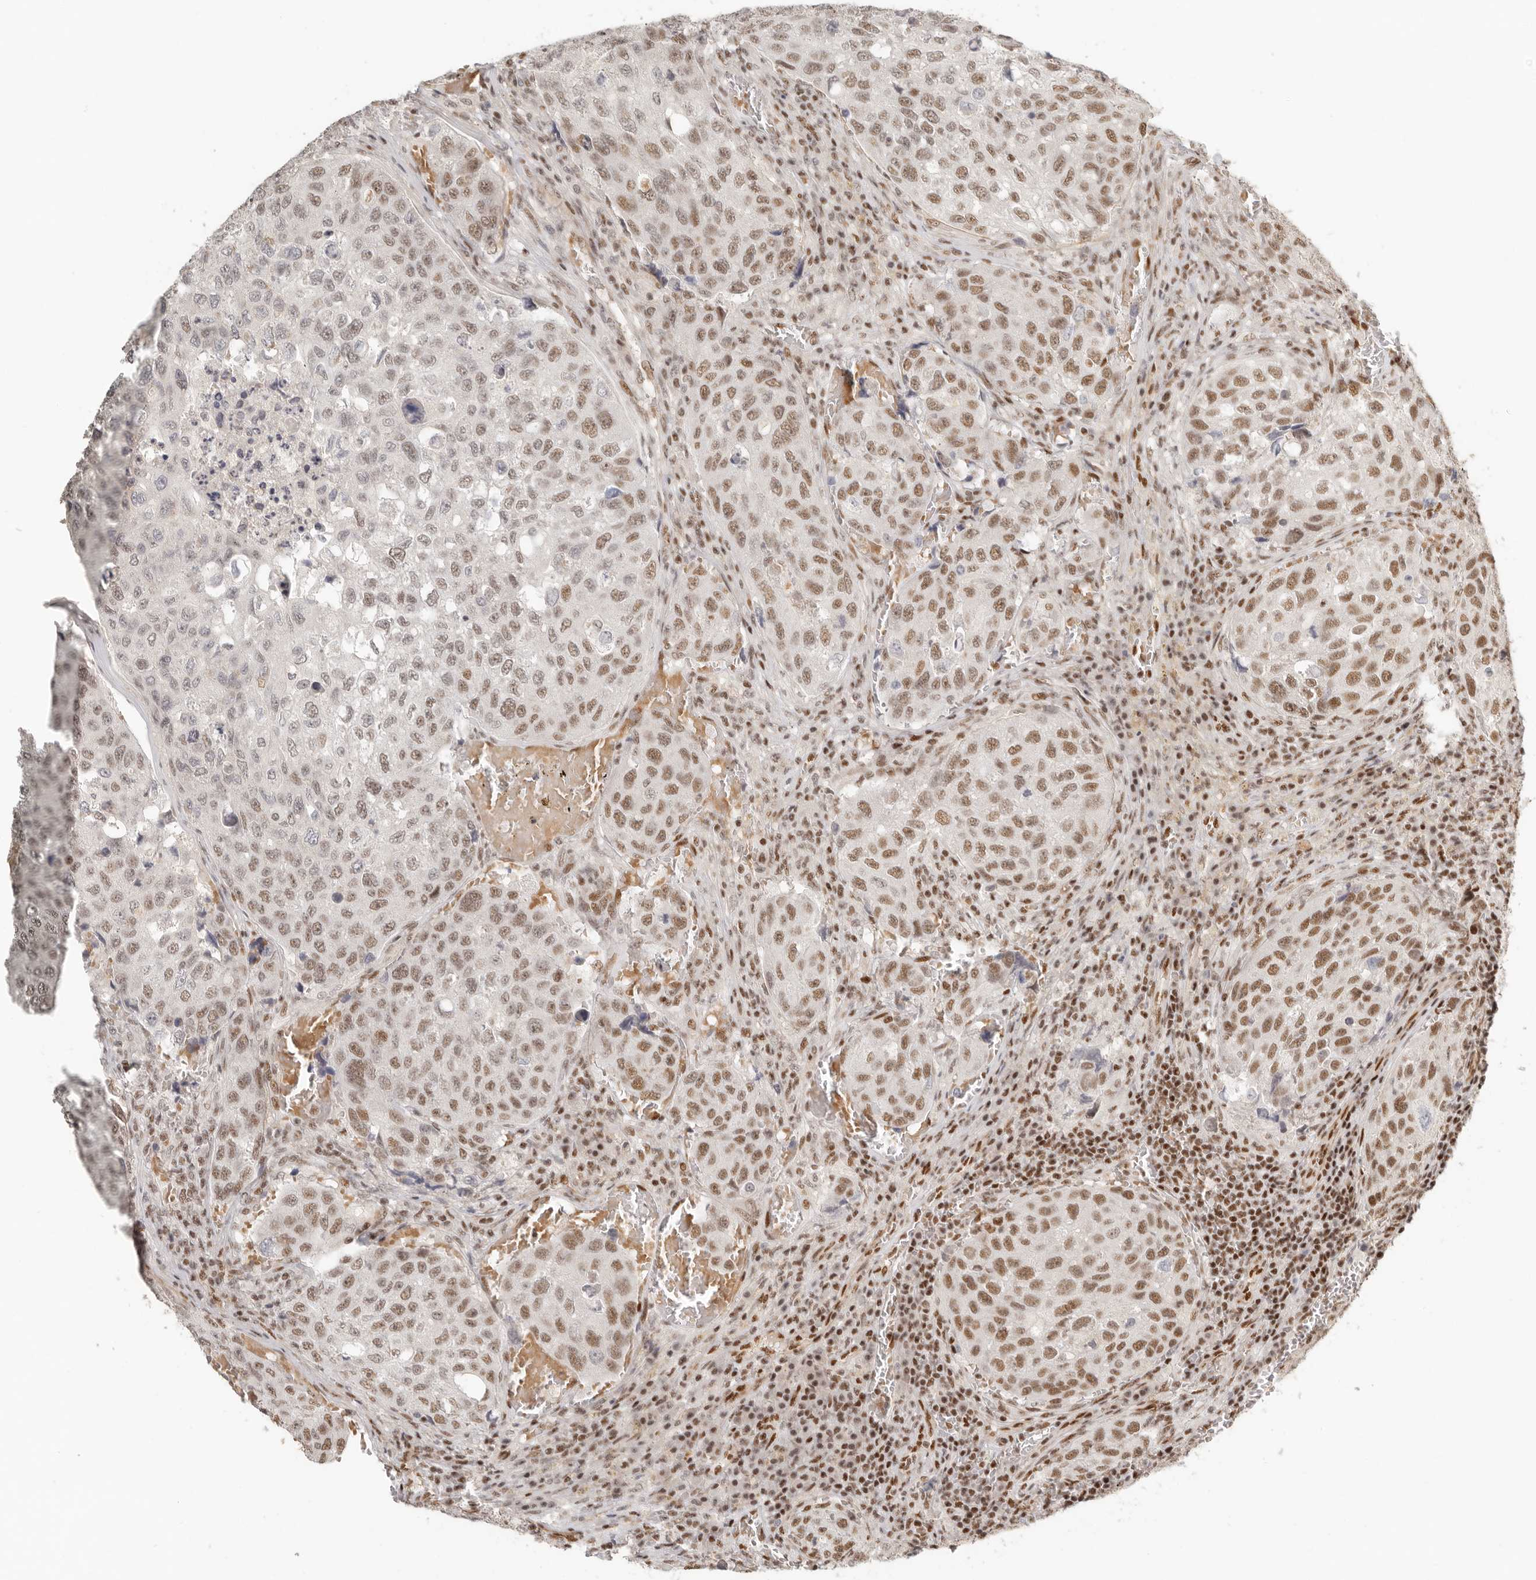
{"staining": {"intensity": "moderate", "quantity": "25%-75%", "location": "nuclear"}, "tissue": "urothelial cancer", "cell_type": "Tumor cells", "image_type": "cancer", "snomed": [{"axis": "morphology", "description": "Urothelial carcinoma, High grade"}, {"axis": "topography", "description": "Lymph node"}, {"axis": "topography", "description": "Urinary bladder"}], "caption": "The histopathology image shows a brown stain indicating the presence of a protein in the nuclear of tumor cells in high-grade urothelial carcinoma. (brown staining indicates protein expression, while blue staining denotes nuclei).", "gene": "GABPA", "patient": {"sex": "male", "age": 51}}